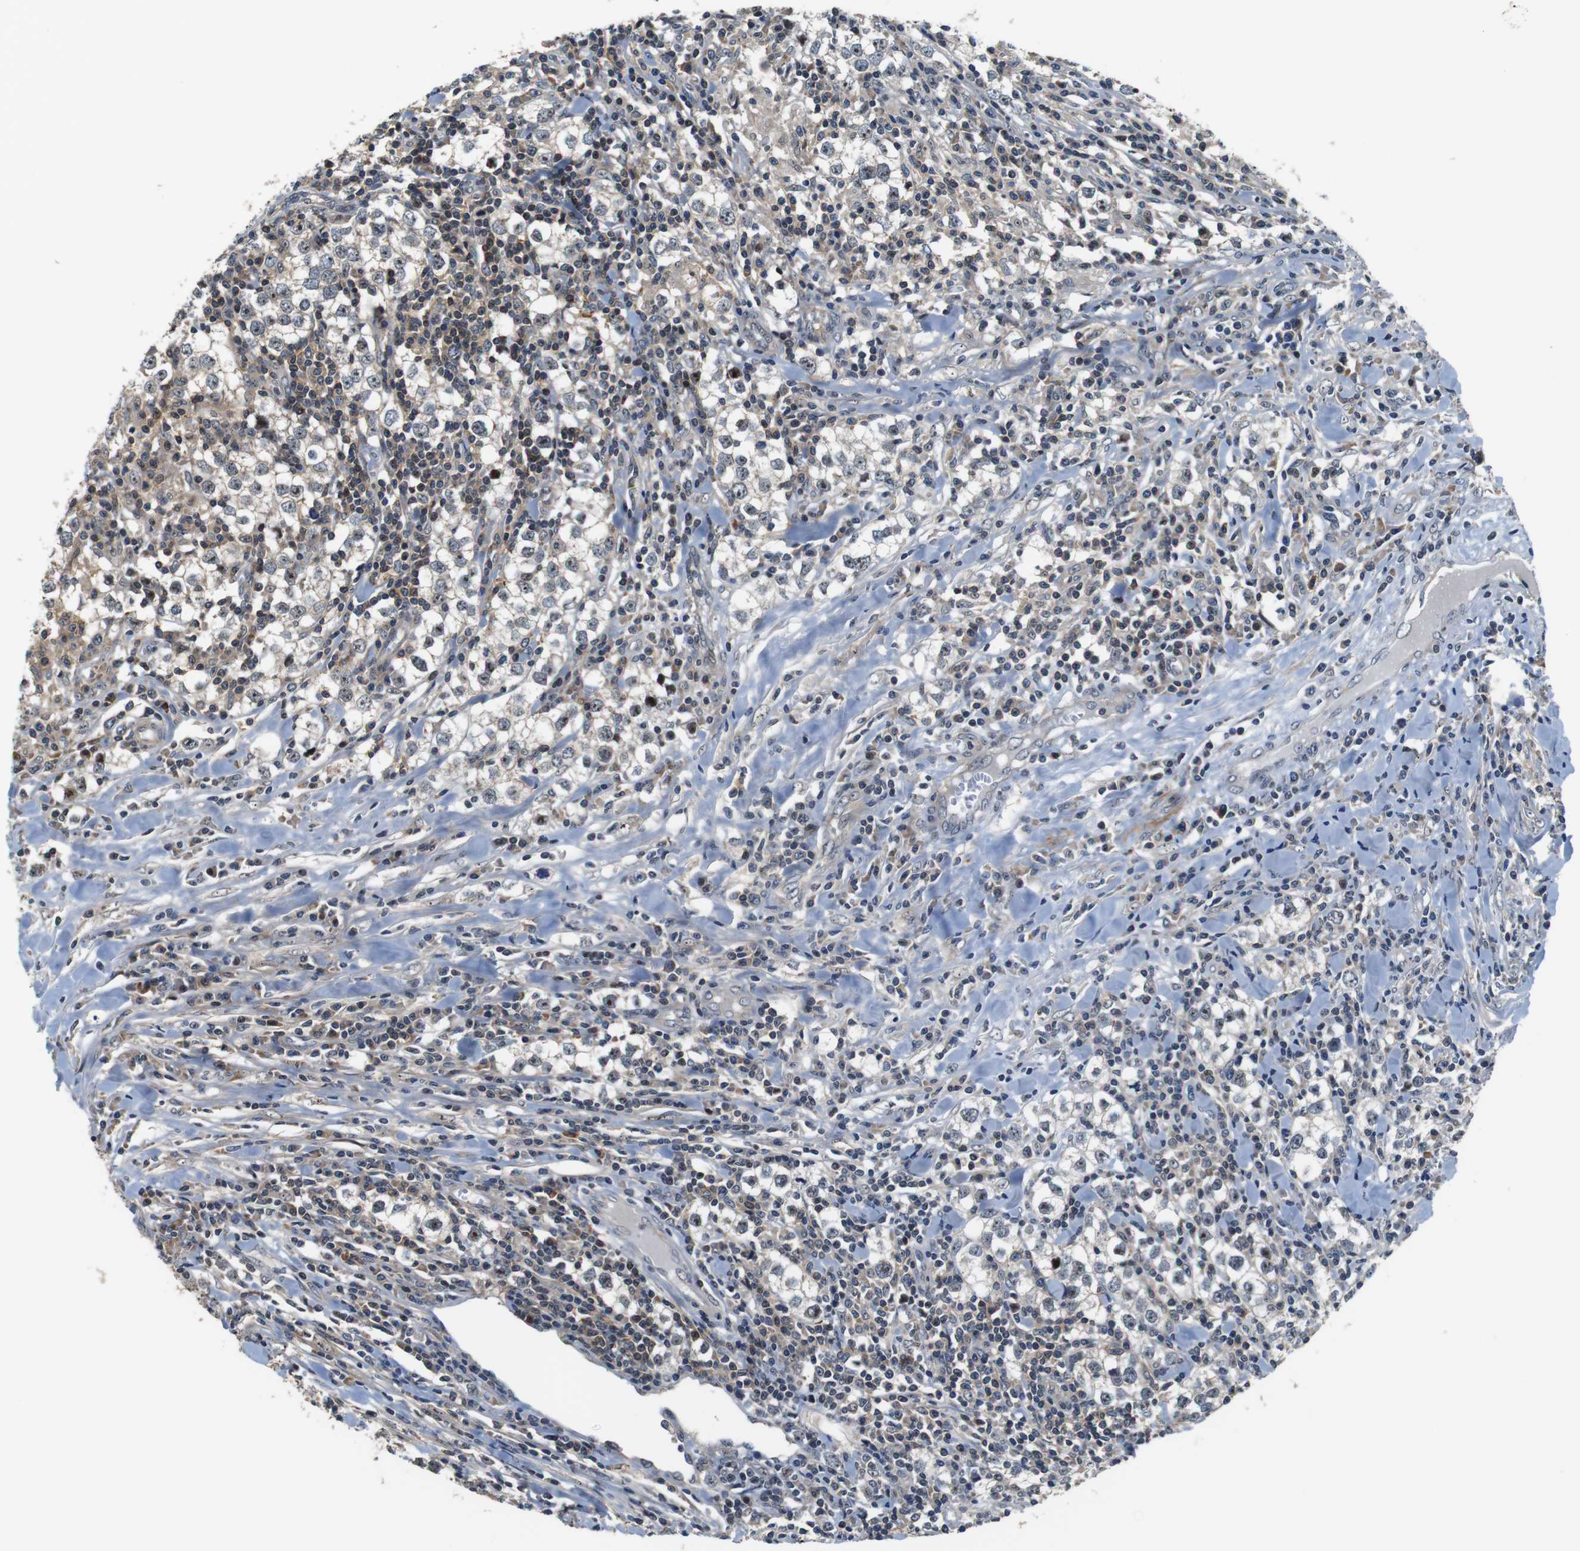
{"staining": {"intensity": "negative", "quantity": "none", "location": "none"}, "tissue": "testis cancer", "cell_type": "Tumor cells", "image_type": "cancer", "snomed": [{"axis": "morphology", "description": "Seminoma, NOS"}, {"axis": "morphology", "description": "Carcinoma, Embryonal, NOS"}, {"axis": "topography", "description": "Testis"}], "caption": "Tumor cells show no significant protein staining in testis cancer. (Stains: DAB immunohistochemistry with hematoxylin counter stain, Microscopy: brightfield microscopy at high magnification).", "gene": "LRP4", "patient": {"sex": "male", "age": 36}}